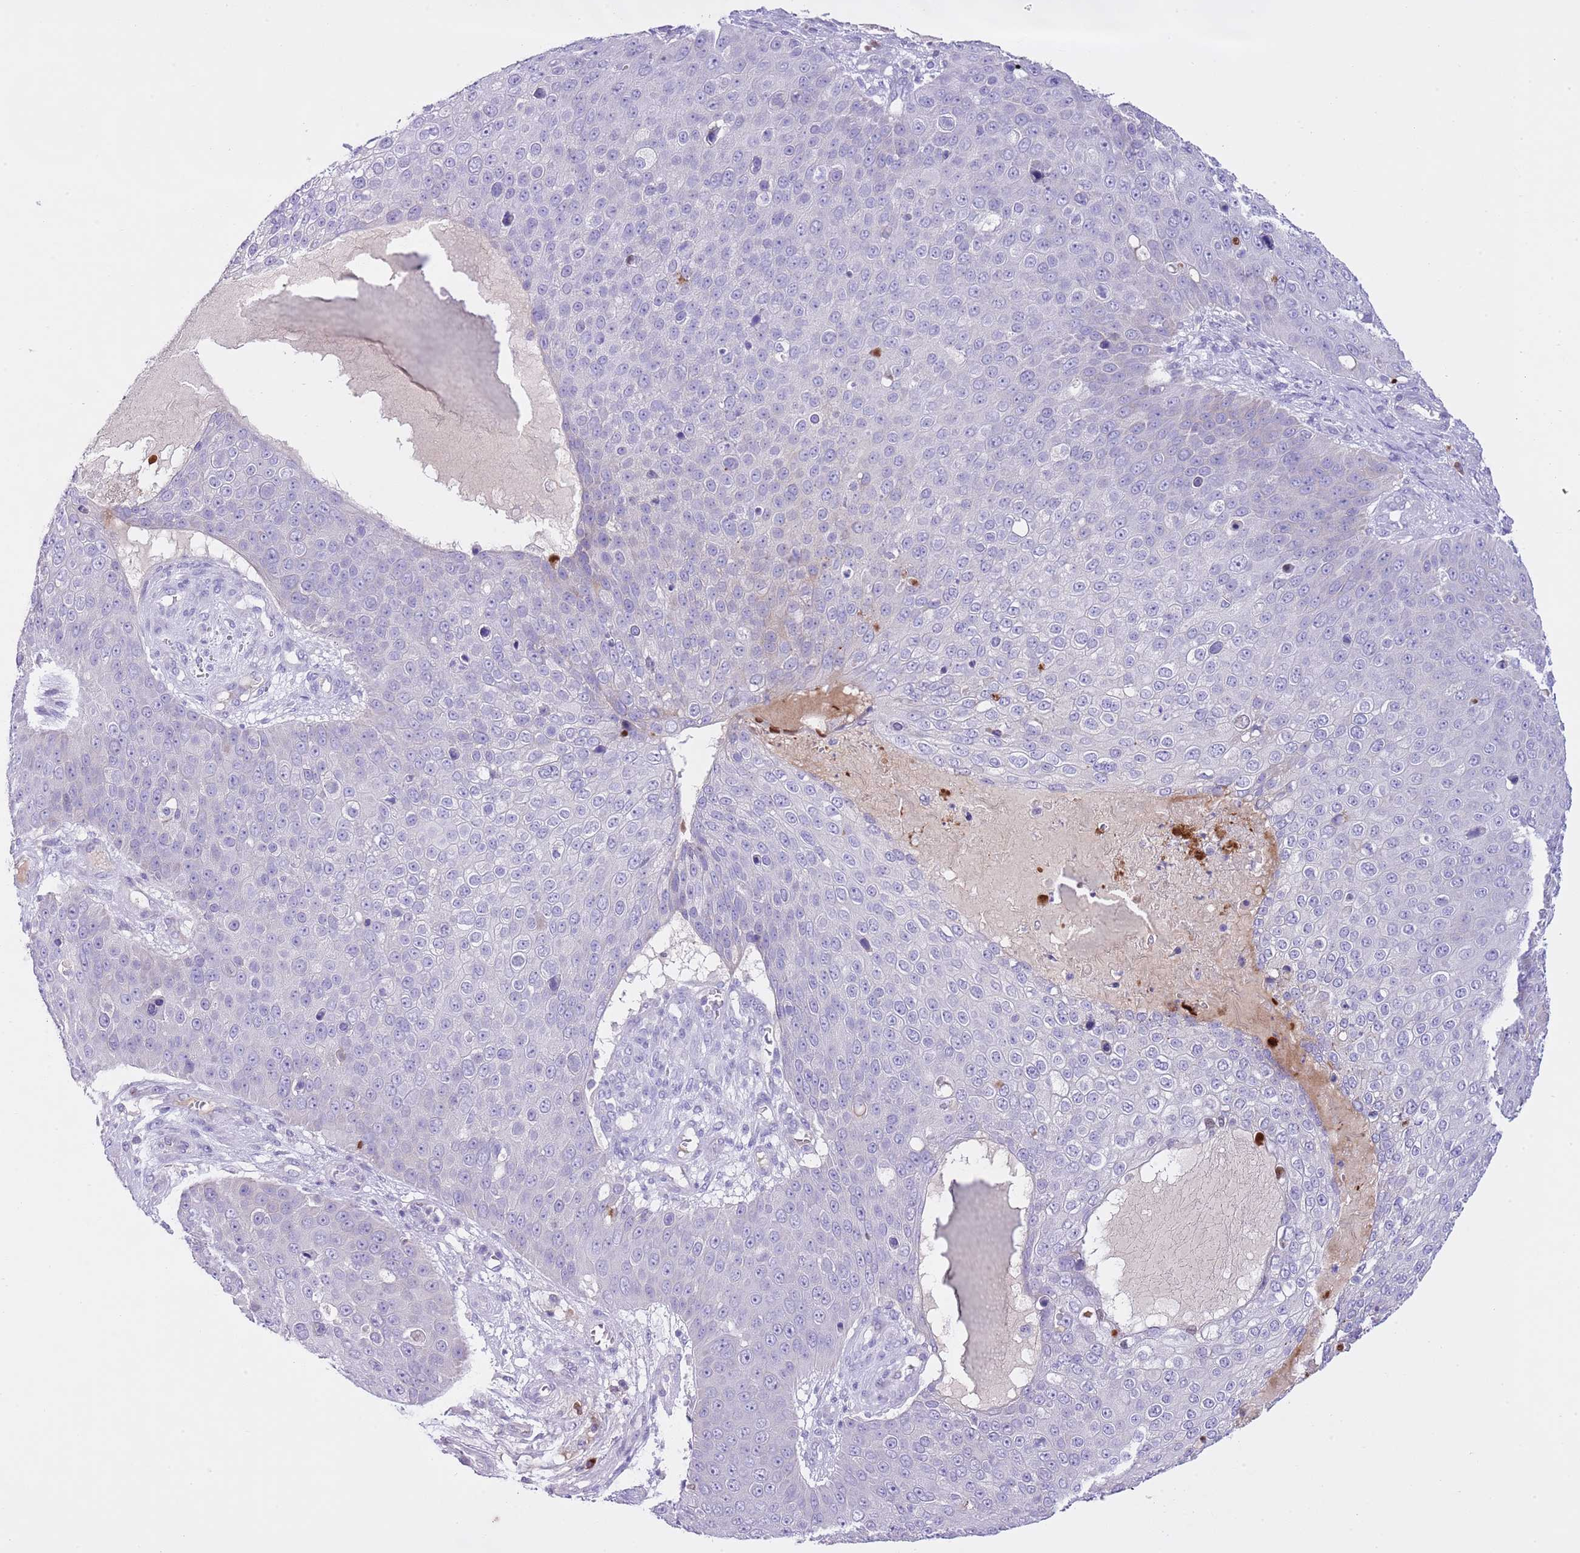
{"staining": {"intensity": "negative", "quantity": "none", "location": "none"}, "tissue": "skin cancer", "cell_type": "Tumor cells", "image_type": "cancer", "snomed": [{"axis": "morphology", "description": "Squamous cell carcinoma, NOS"}, {"axis": "topography", "description": "Skin"}], "caption": "This is an IHC photomicrograph of human squamous cell carcinoma (skin). There is no positivity in tumor cells.", "gene": "CLEC2A", "patient": {"sex": "male", "age": 71}}